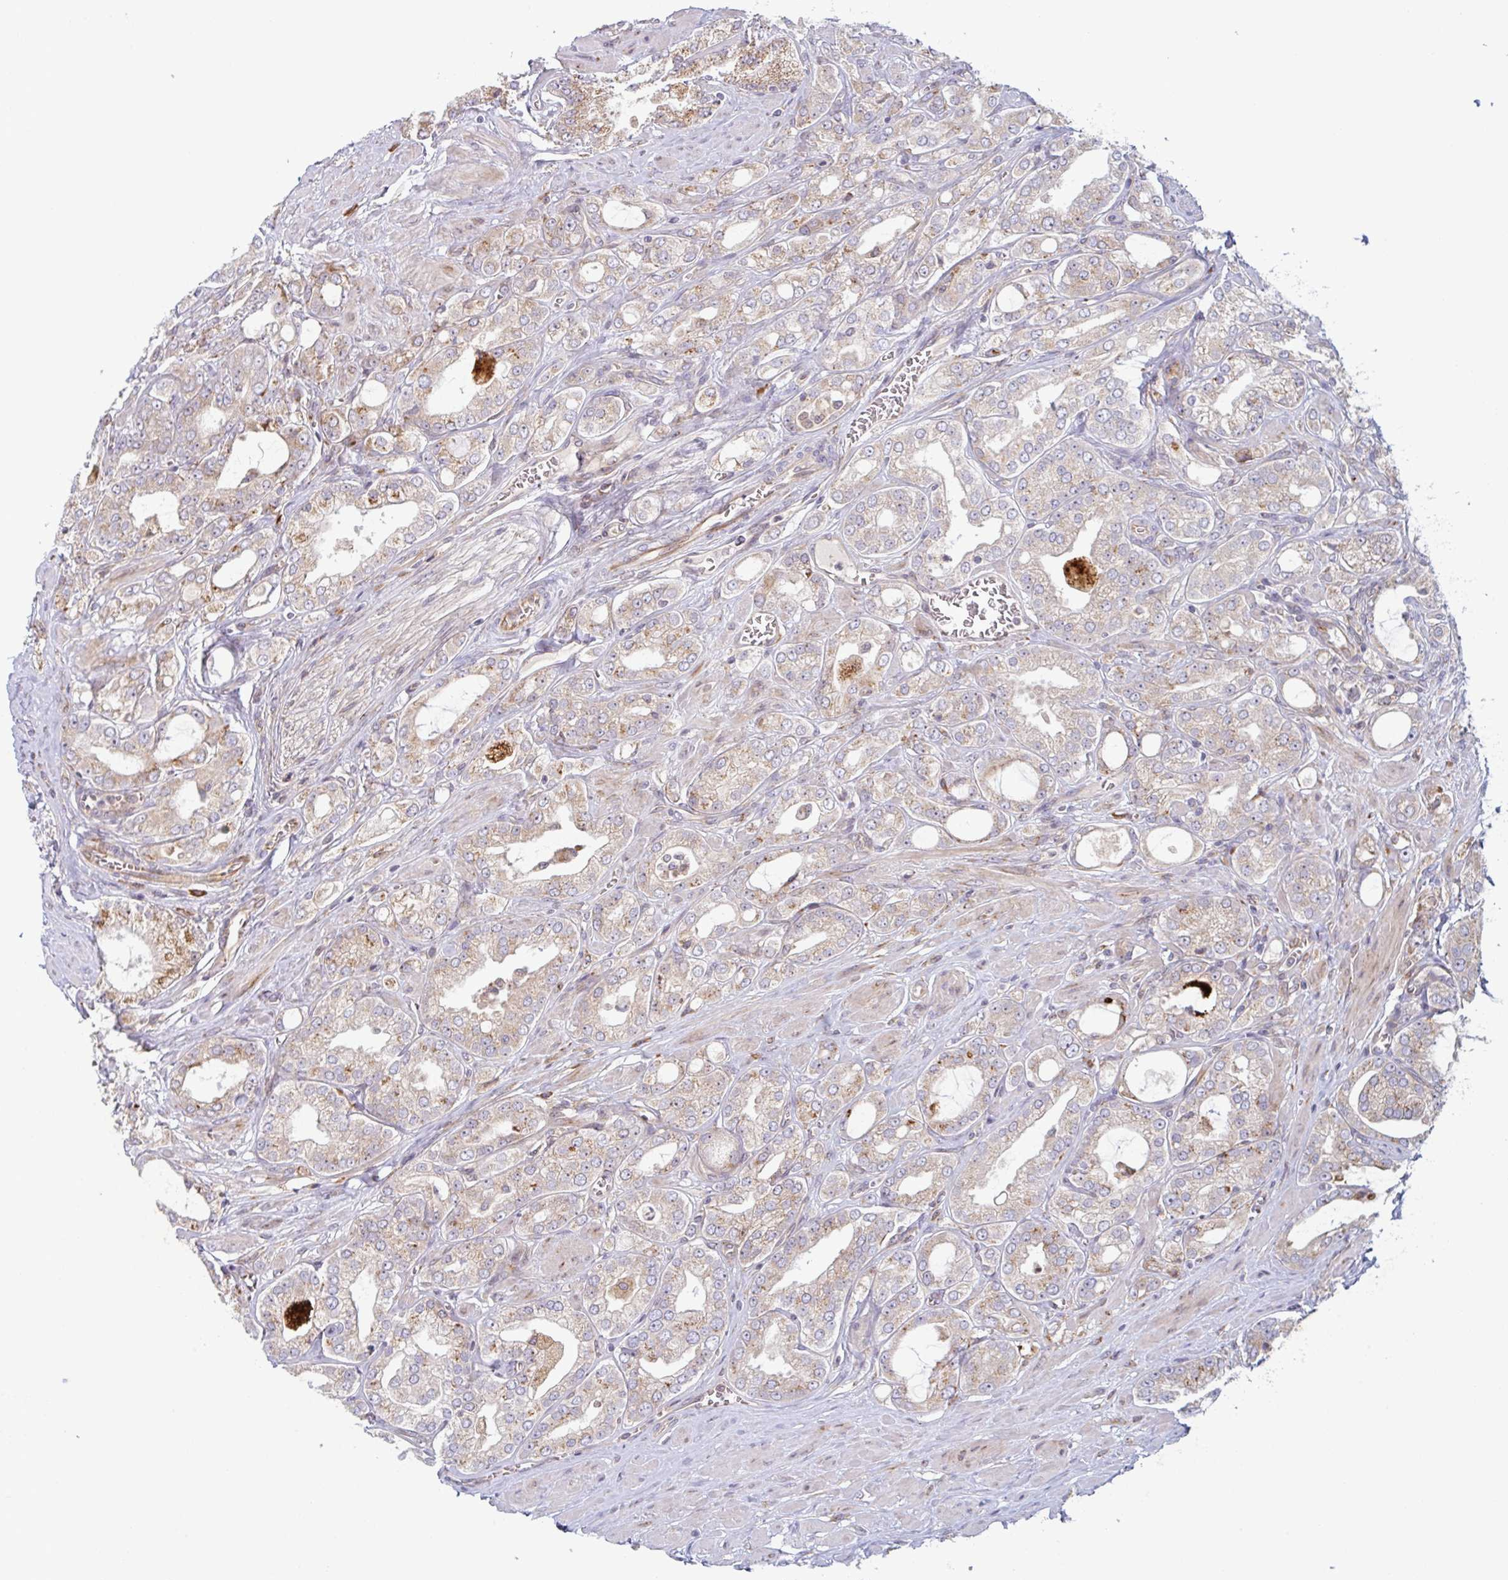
{"staining": {"intensity": "moderate", "quantity": "<25%", "location": "cytoplasmic/membranous"}, "tissue": "prostate cancer", "cell_type": "Tumor cells", "image_type": "cancer", "snomed": [{"axis": "morphology", "description": "Adenocarcinoma, High grade"}, {"axis": "topography", "description": "Prostate"}], "caption": "Immunohistochemistry (DAB (3,3'-diaminobenzidine)) staining of human high-grade adenocarcinoma (prostate) demonstrates moderate cytoplasmic/membranous protein expression in approximately <25% of tumor cells.", "gene": "RIT1", "patient": {"sex": "male", "age": 66}}